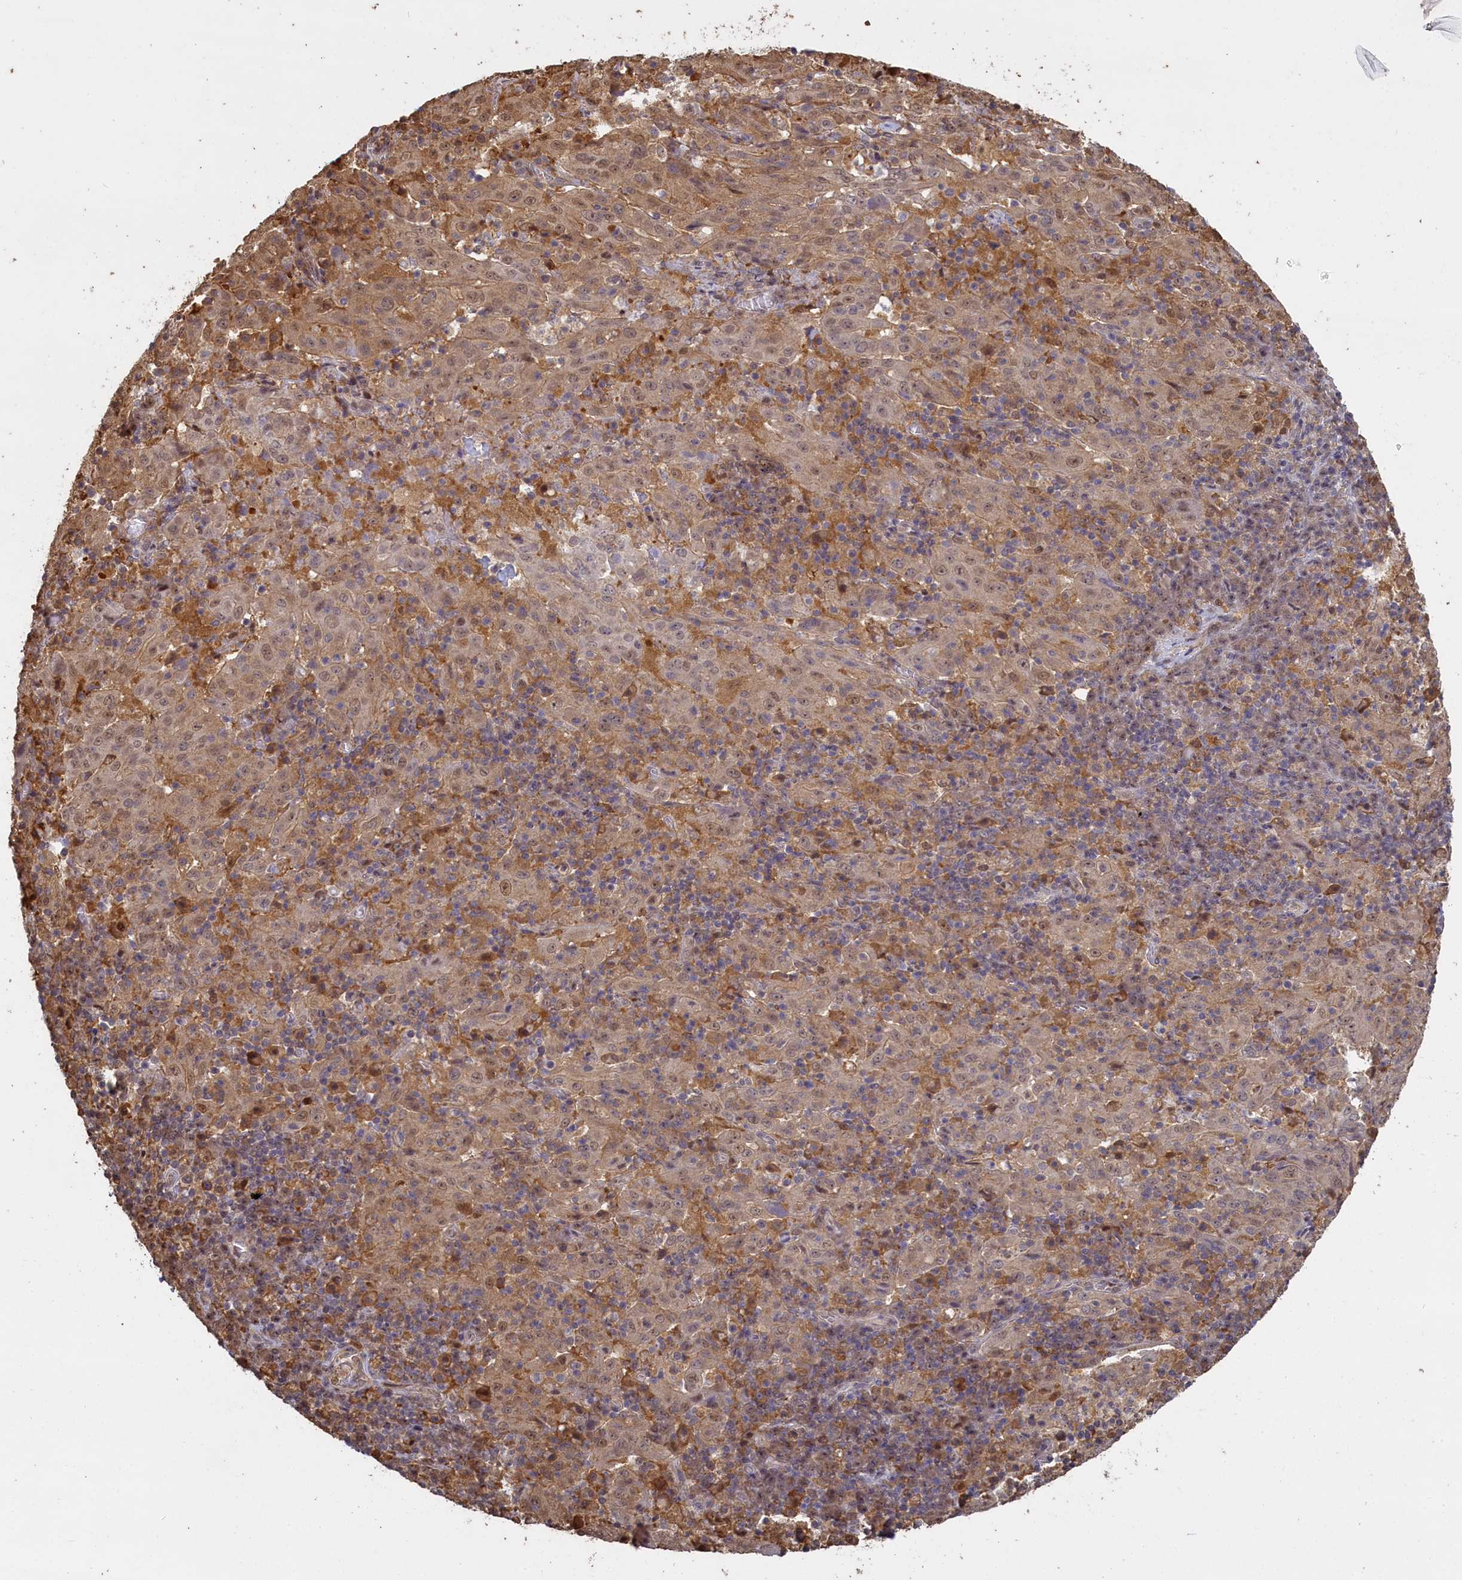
{"staining": {"intensity": "weak", "quantity": ">75%", "location": "cytoplasmic/membranous,nuclear"}, "tissue": "pancreatic cancer", "cell_type": "Tumor cells", "image_type": "cancer", "snomed": [{"axis": "morphology", "description": "Adenocarcinoma, NOS"}, {"axis": "topography", "description": "Pancreas"}], "caption": "Immunohistochemistry (IHC) (DAB) staining of human pancreatic adenocarcinoma shows weak cytoplasmic/membranous and nuclear protein positivity in about >75% of tumor cells.", "gene": "UCHL3", "patient": {"sex": "male", "age": 63}}